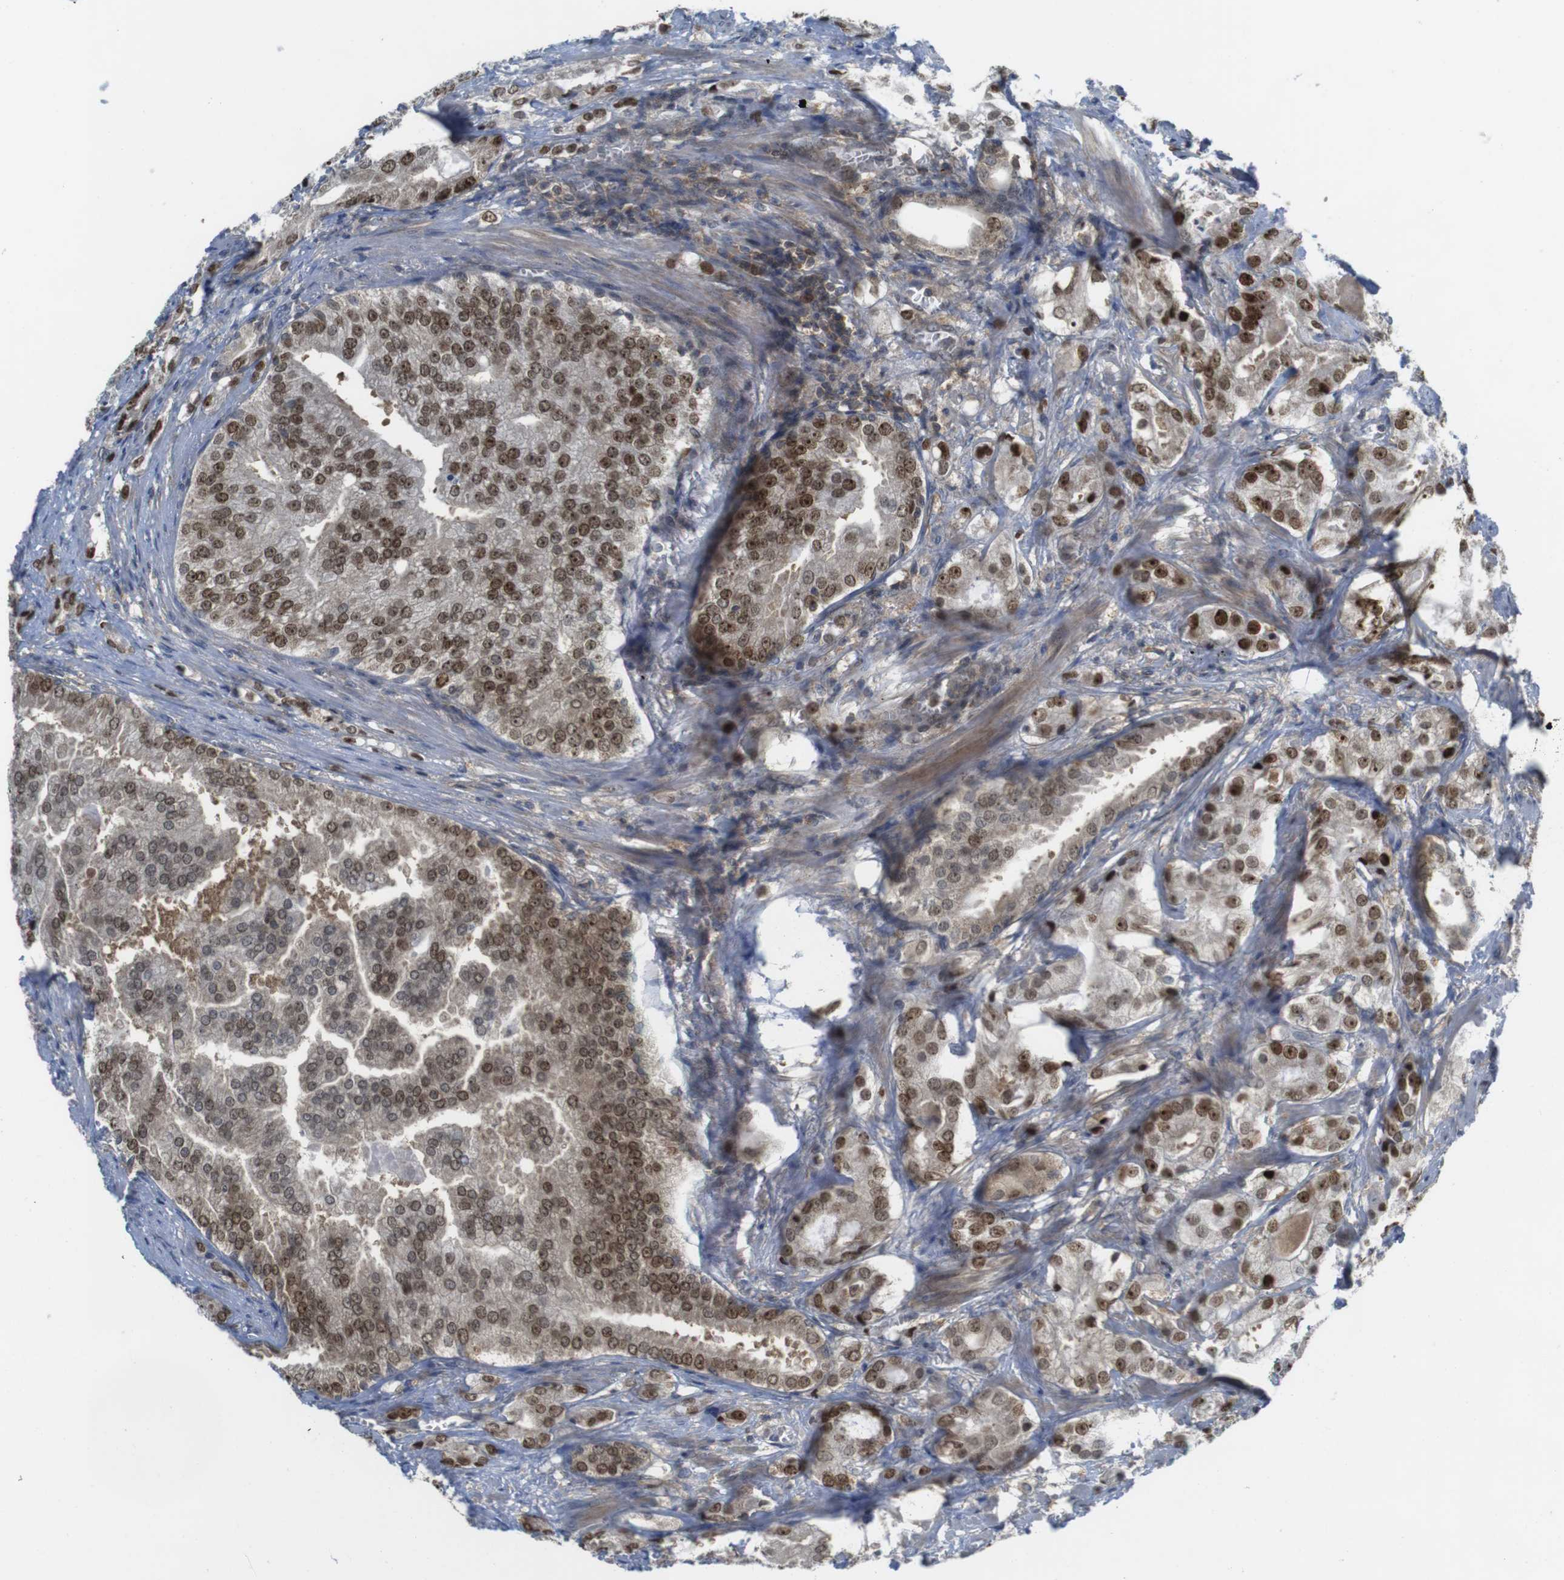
{"staining": {"intensity": "strong", "quantity": ">75%", "location": "nuclear"}, "tissue": "prostate cancer", "cell_type": "Tumor cells", "image_type": "cancer", "snomed": [{"axis": "morphology", "description": "Adenocarcinoma, High grade"}, {"axis": "topography", "description": "Prostate"}], "caption": "DAB (3,3'-diaminobenzidine) immunohistochemical staining of human adenocarcinoma (high-grade) (prostate) reveals strong nuclear protein positivity in about >75% of tumor cells.", "gene": "RCC1", "patient": {"sex": "male", "age": 64}}